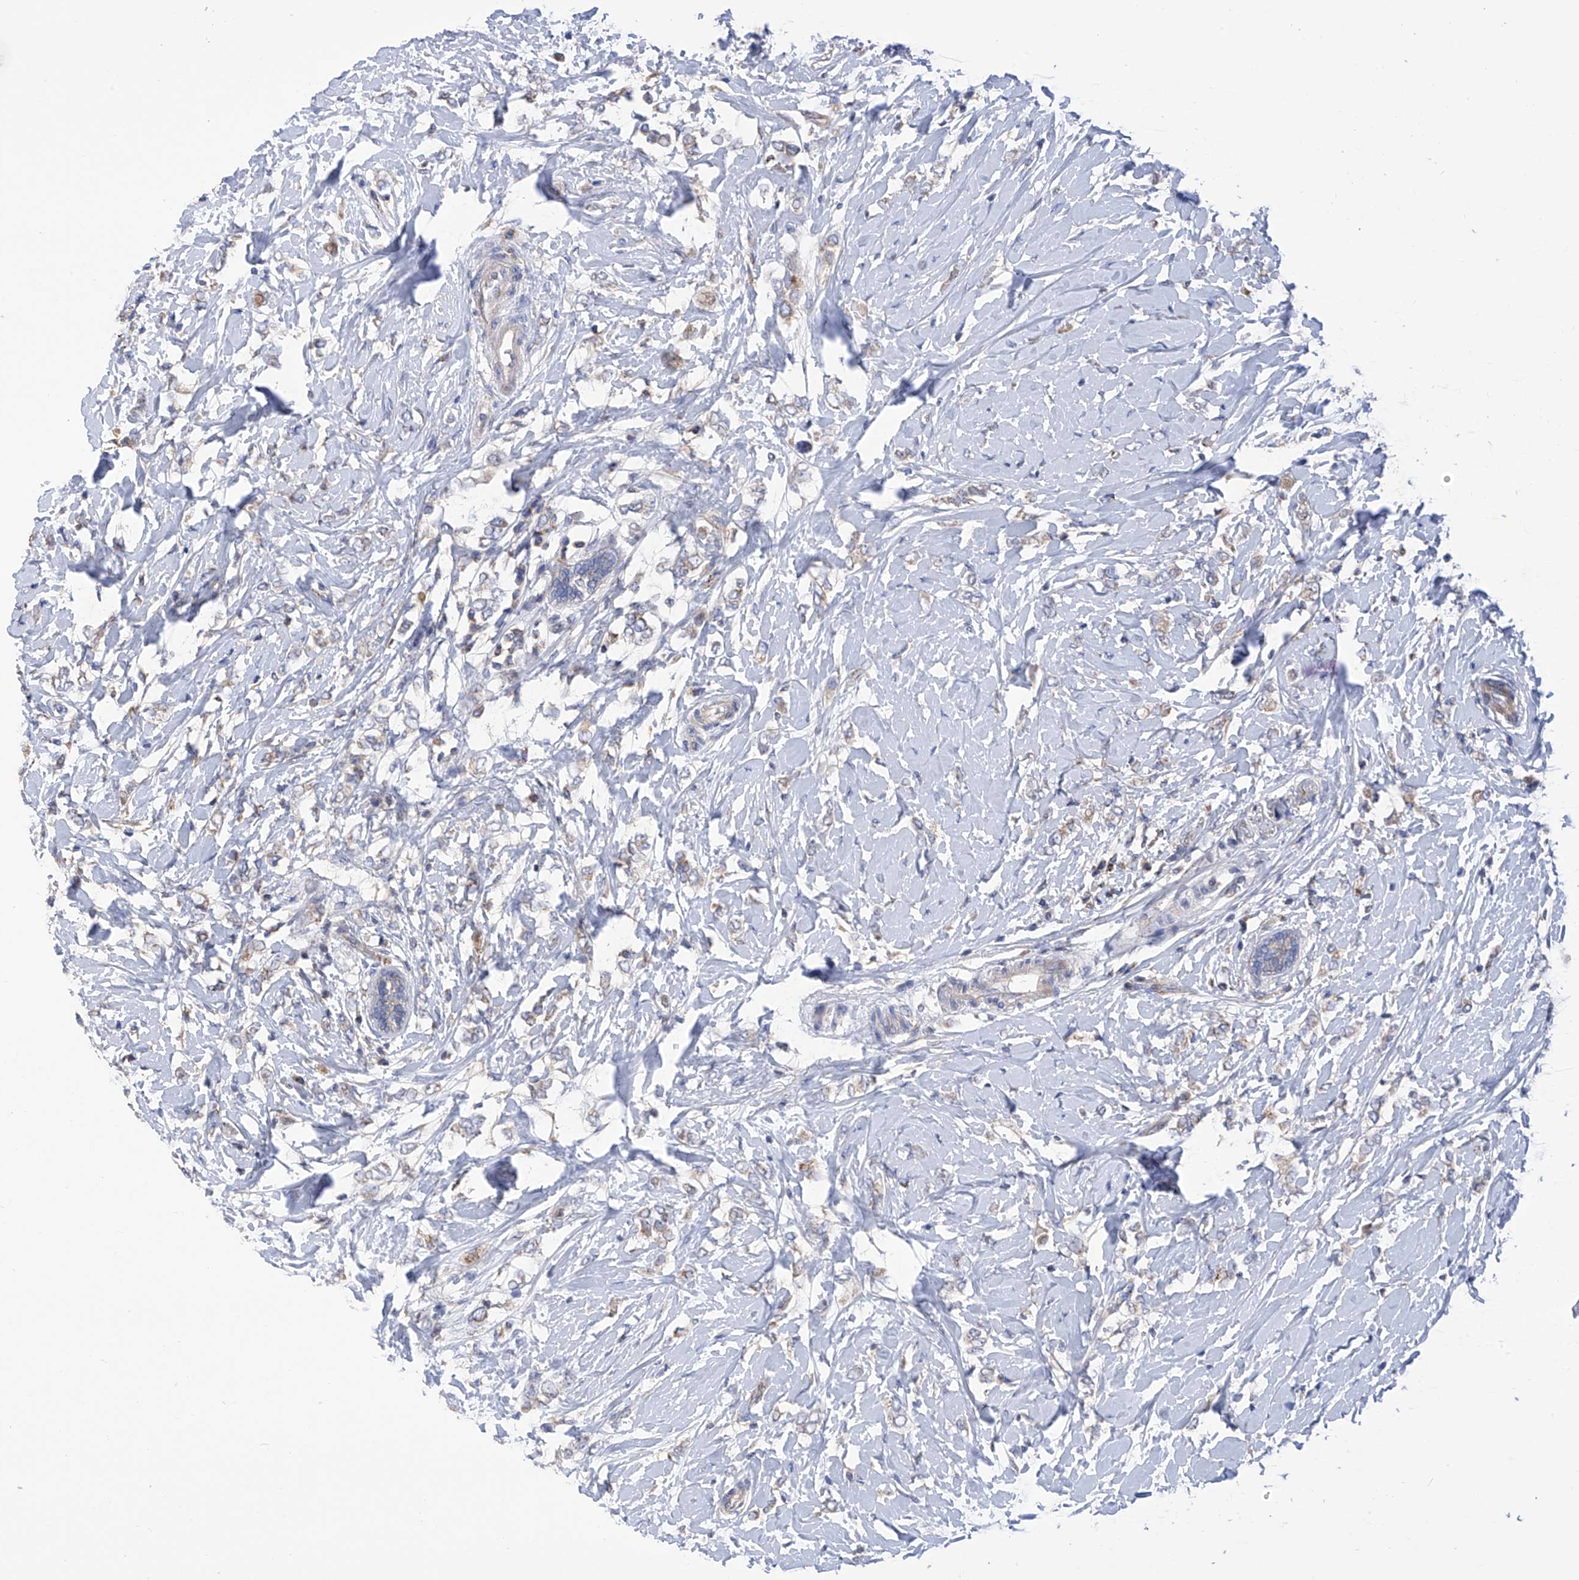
{"staining": {"intensity": "weak", "quantity": "25%-75%", "location": "cytoplasmic/membranous"}, "tissue": "breast cancer", "cell_type": "Tumor cells", "image_type": "cancer", "snomed": [{"axis": "morphology", "description": "Normal tissue, NOS"}, {"axis": "morphology", "description": "Lobular carcinoma"}, {"axis": "topography", "description": "Breast"}], "caption": "A histopathology image of human breast cancer (lobular carcinoma) stained for a protein exhibits weak cytoplasmic/membranous brown staining in tumor cells. Immunohistochemistry stains the protein in brown and the nuclei are stained blue.", "gene": "P2RX7", "patient": {"sex": "female", "age": 47}}